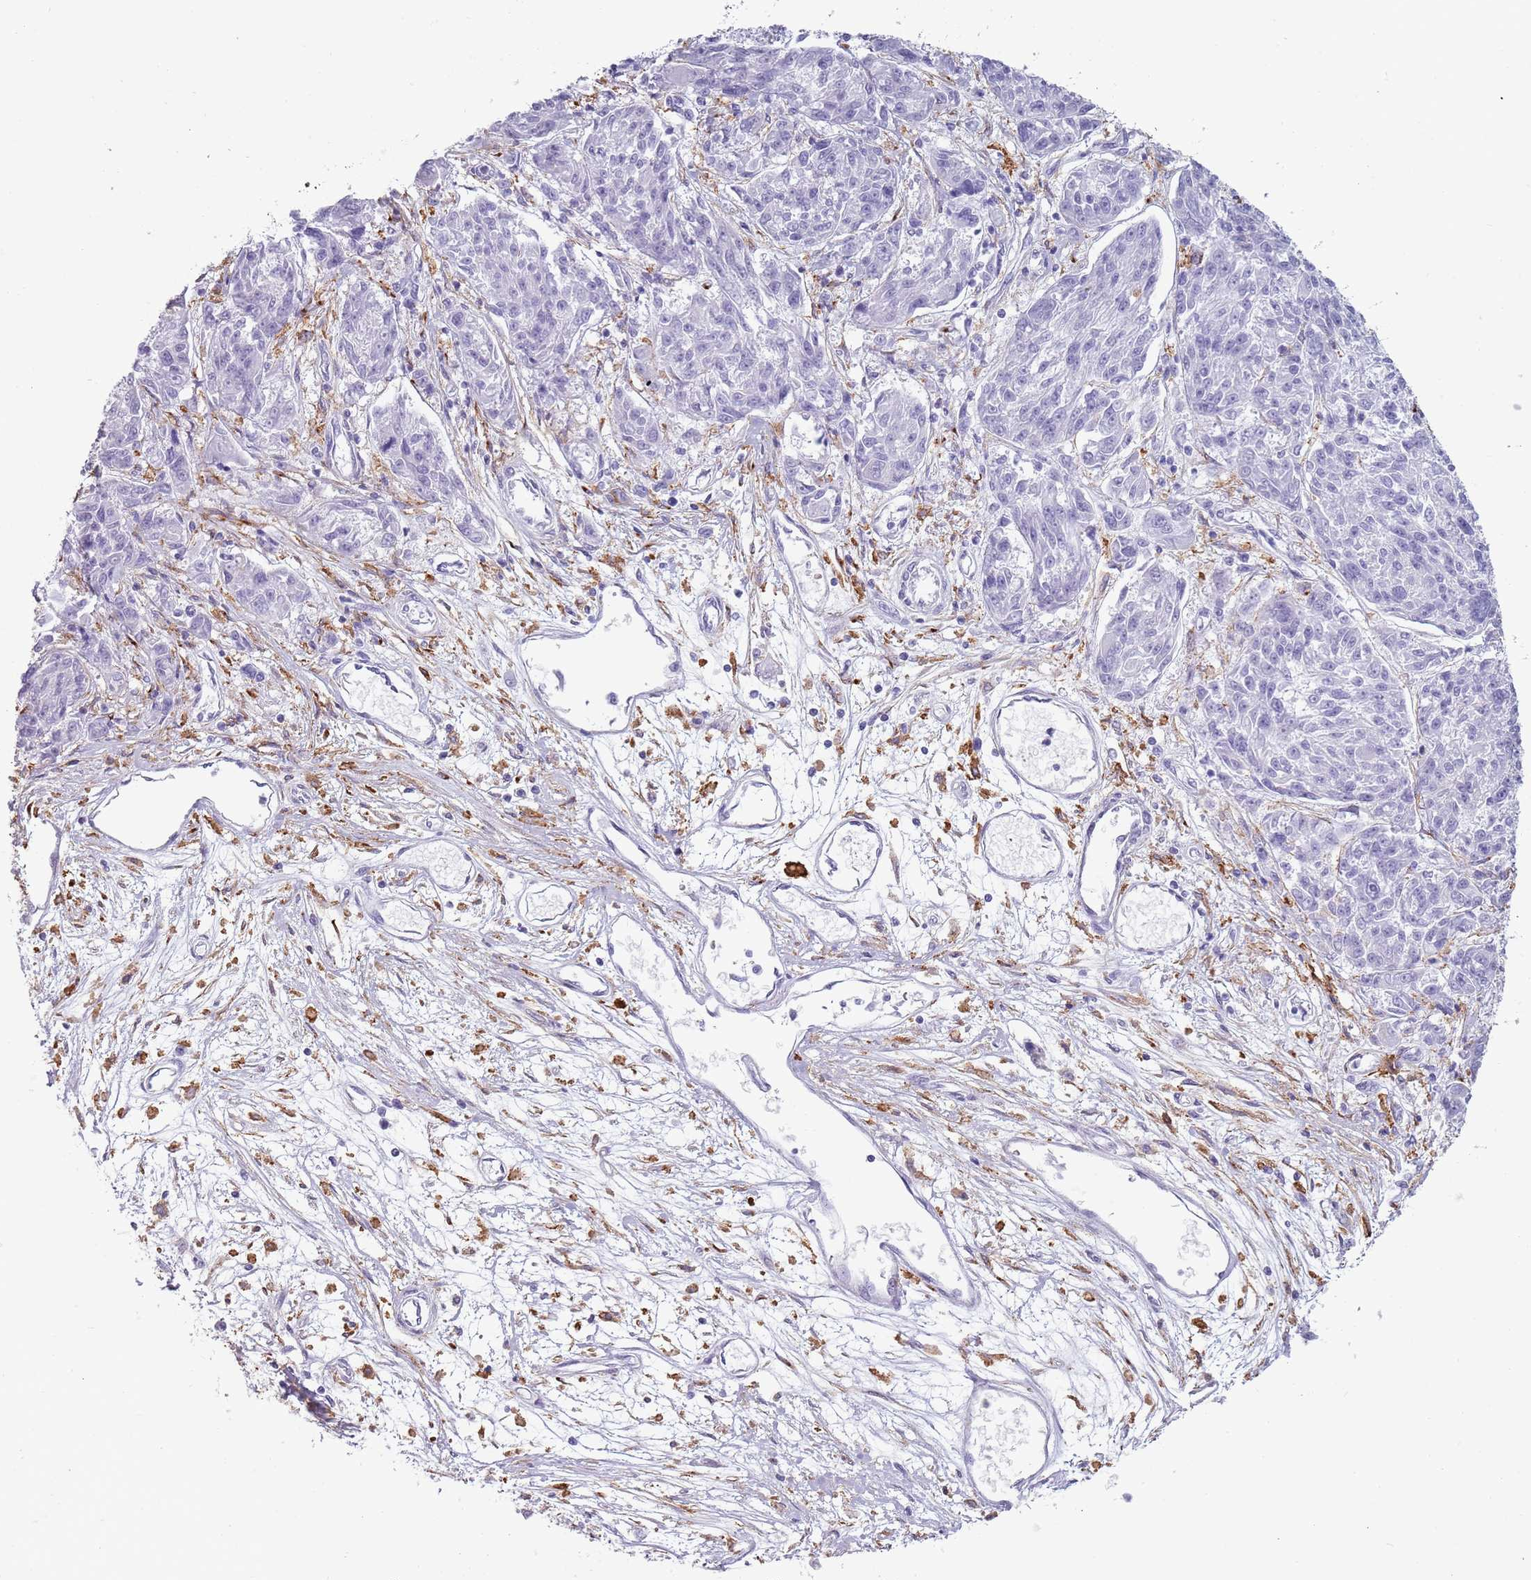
{"staining": {"intensity": "negative", "quantity": "none", "location": "none"}, "tissue": "melanoma", "cell_type": "Tumor cells", "image_type": "cancer", "snomed": [{"axis": "morphology", "description": "Malignant melanoma, NOS"}, {"axis": "topography", "description": "Skin"}], "caption": "A high-resolution histopathology image shows immunohistochemistry staining of malignant melanoma, which shows no significant positivity in tumor cells.", "gene": "COLEC12", "patient": {"sex": "male", "age": 53}}